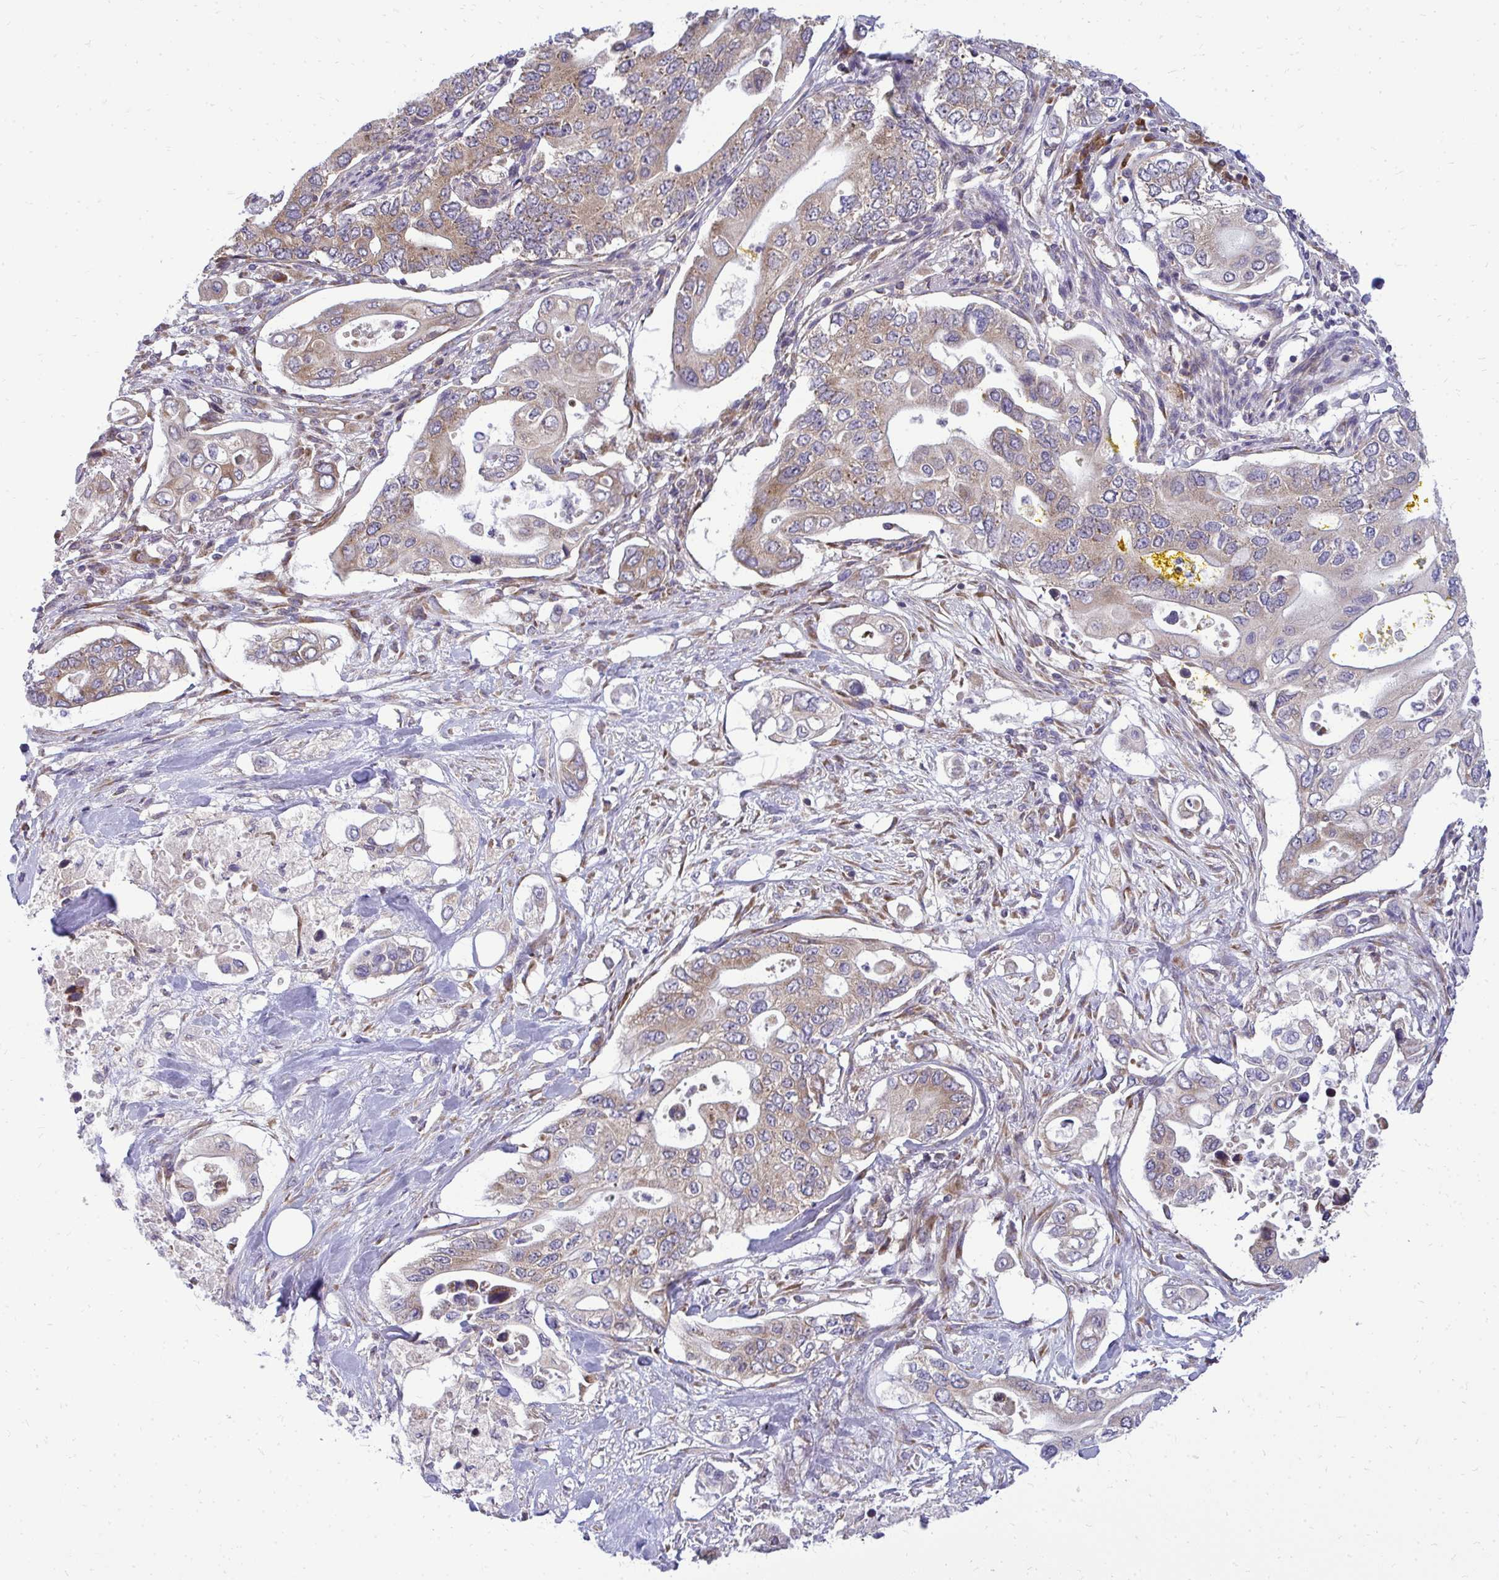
{"staining": {"intensity": "moderate", "quantity": "25%-75%", "location": "cytoplasmic/membranous"}, "tissue": "pancreatic cancer", "cell_type": "Tumor cells", "image_type": "cancer", "snomed": [{"axis": "morphology", "description": "Adenocarcinoma, NOS"}, {"axis": "topography", "description": "Pancreas"}], "caption": "Pancreatic adenocarcinoma stained with a protein marker exhibits moderate staining in tumor cells.", "gene": "RPLP2", "patient": {"sex": "female", "age": 63}}